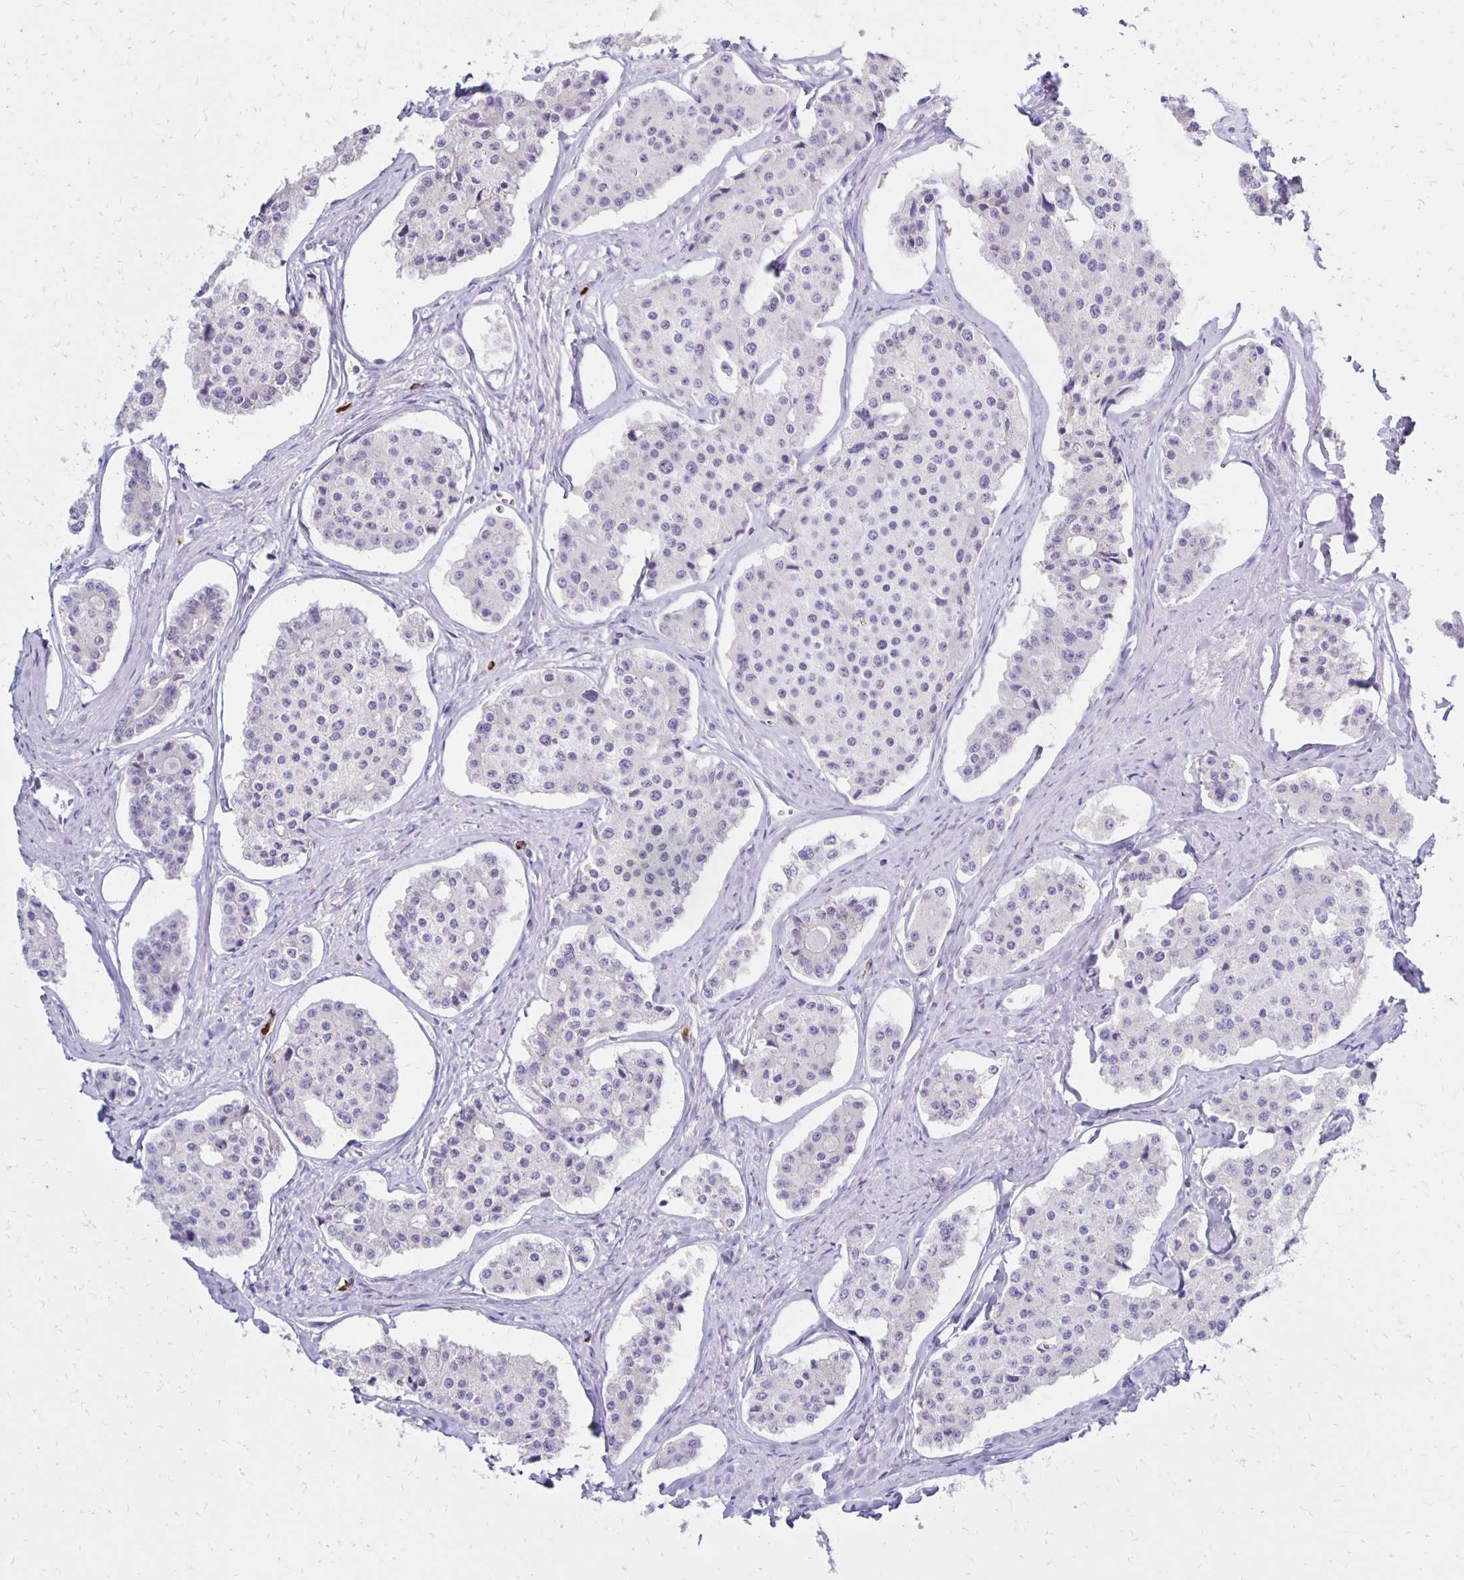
{"staining": {"intensity": "negative", "quantity": "none", "location": "none"}, "tissue": "carcinoid", "cell_type": "Tumor cells", "image_type": "cancer", "snomed": [{"axis": "morphology", "description": "Carcinoid, malignant, NOS"}, {"axis": "topography", "description": "Small intestine"}], "caption": "Tumor cells show no significant protein positivity in carcinoid. (Stains: DAB IHC with hematoxylin counter stain, Microscopy: brightfield microscopy at high magnification).", "gene": "FNTB", "patient": {"sex": "female", "age": 65}}